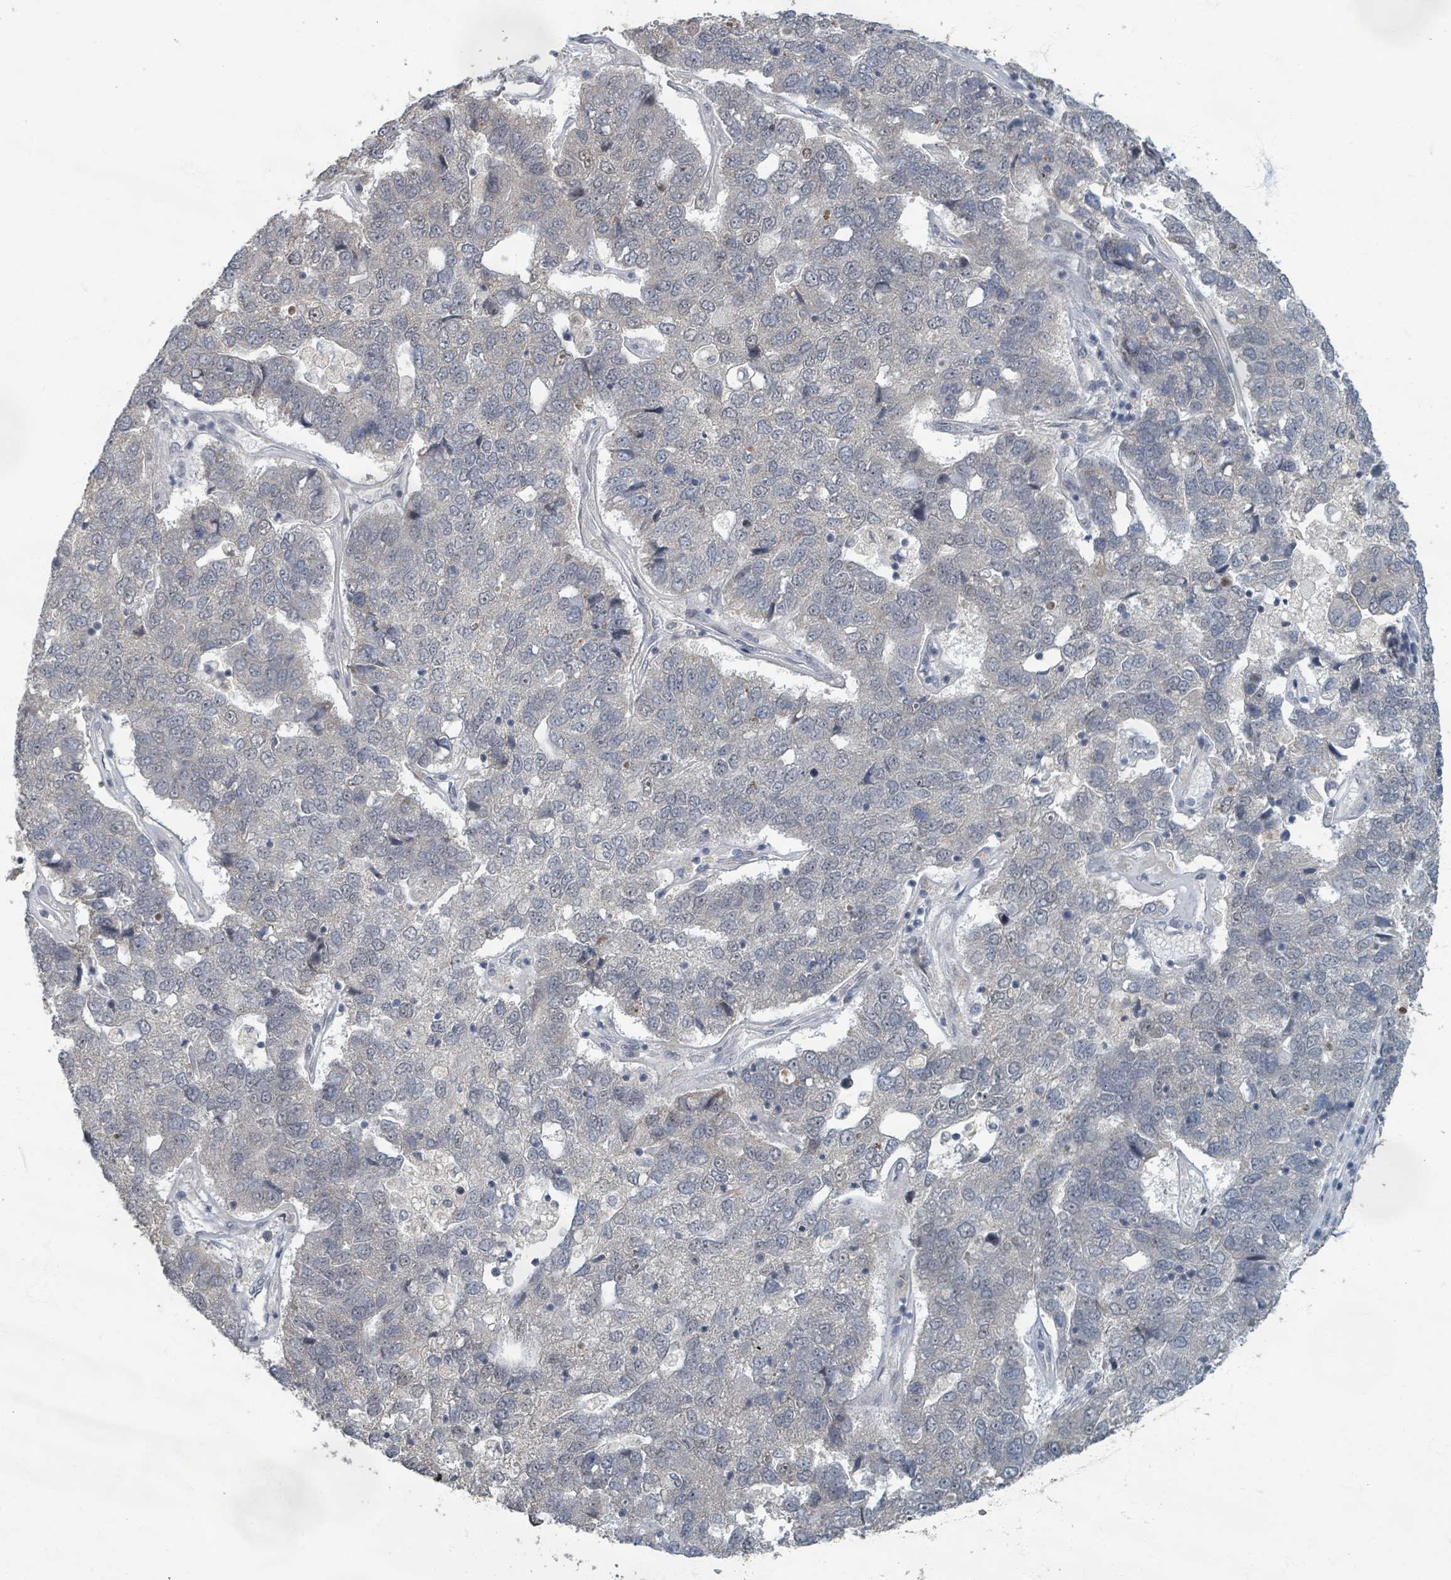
{"staining": {"intensity": "negative", "quantity": "none", "location": "none"}, "tissue": "pancreatic cancer", "cell_type": "Tumor cells", "image_type": "cancer", "snomed": [{"axis": "morphology", "description": "Adenocarcinoma, NOS"}, {"axis": "topography", "description": "Pancreas"}], "caption": "DAB (3,3'-diaminobenzidine) immunohistochemical staining of adenocarcinoma (pancreatic) demonstrates no significant positivity in tumor cells. (Brightfield microscopy of DAB (3,3'-diaminobenzidine) immunohistochemistry at high magnification).", "gene": "INTS15", "patient": {"sex": "female", "age": 61}}